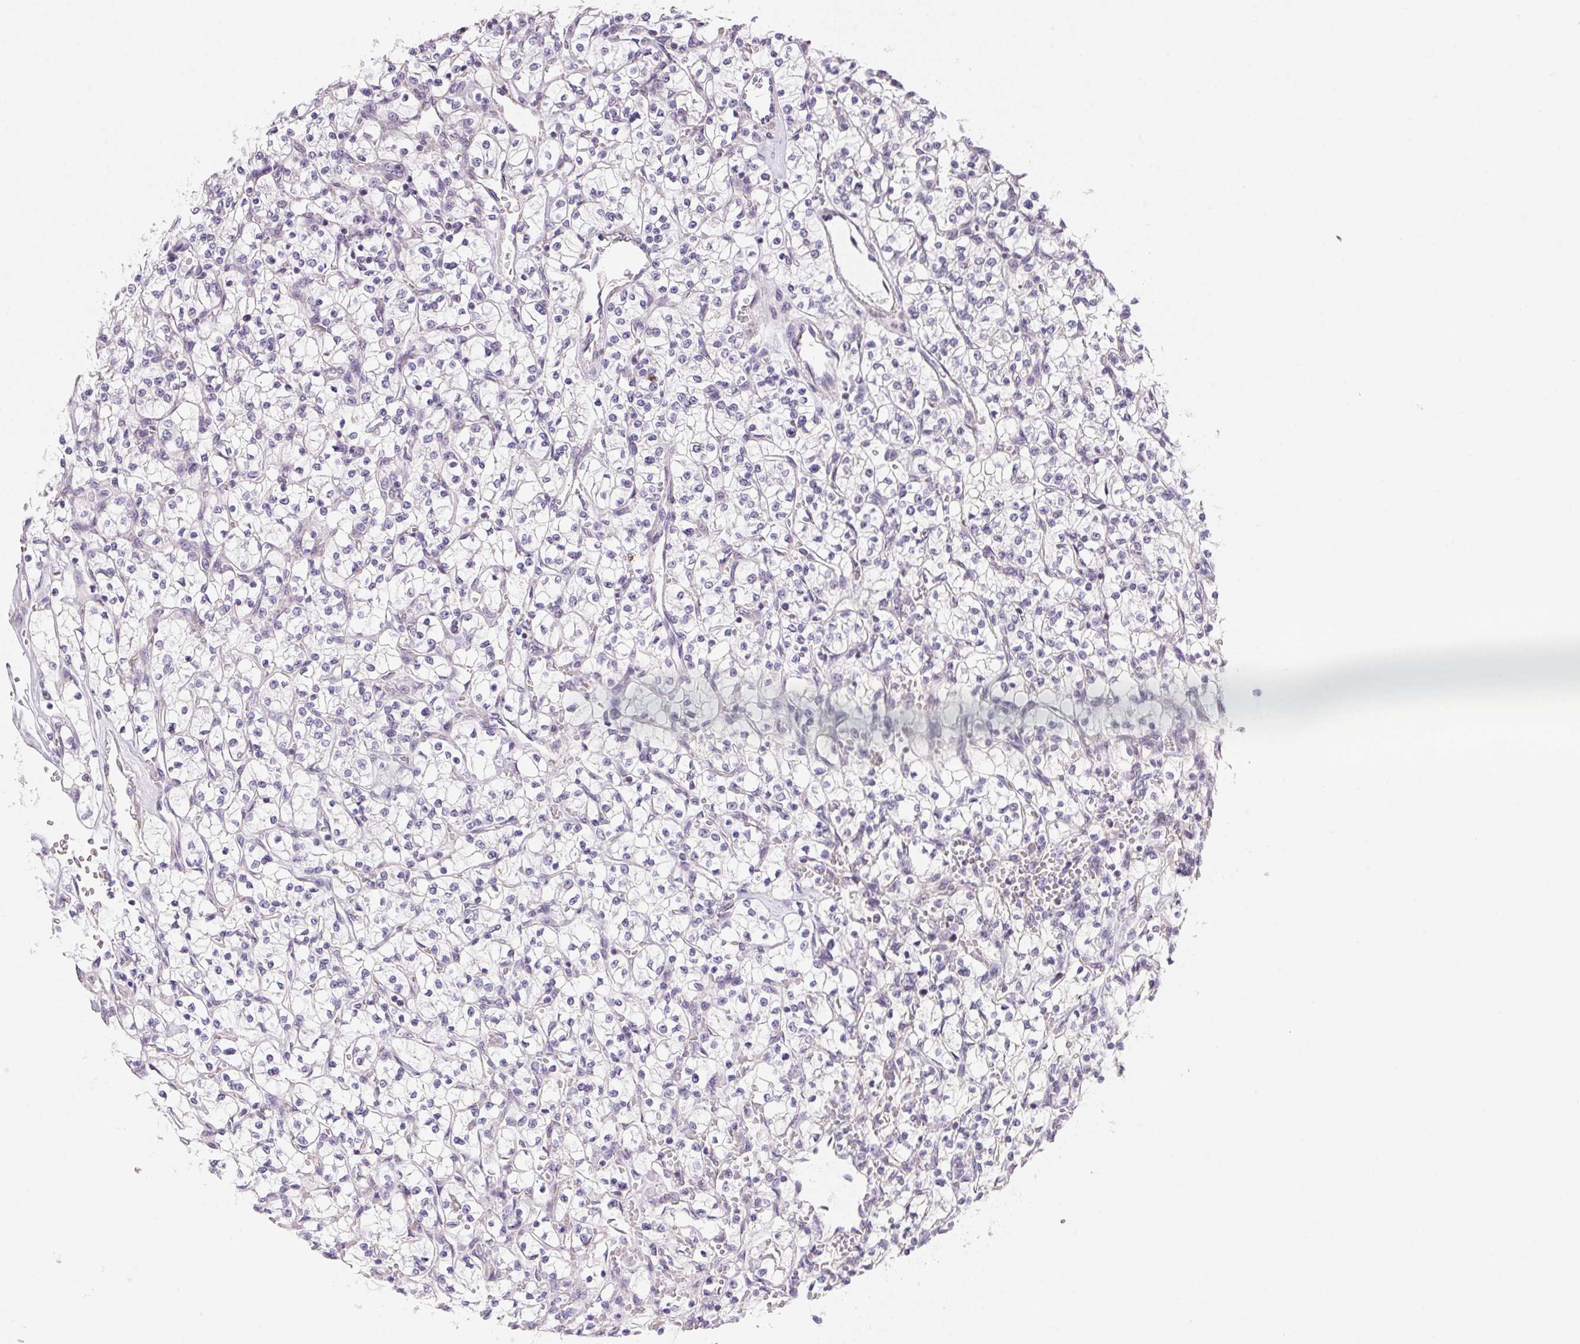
{"staining": {"intensity": "negative", "quantity": "none", "location": "none"}, "tissue": "renal cancer", "cell_type": "Tumor cells", "image_type": "cancer", "snomed": [{"axis": "morphology", "description": "Adenocarcinoma, NOS"}, {"axis": "topography", "description": "Kidney"}], "caption": "This is an IHC image of renal cancer. There is no staining in tumor cells.", "gene": "GIPC2", "patient": {"sex": "female", "age": 64}}